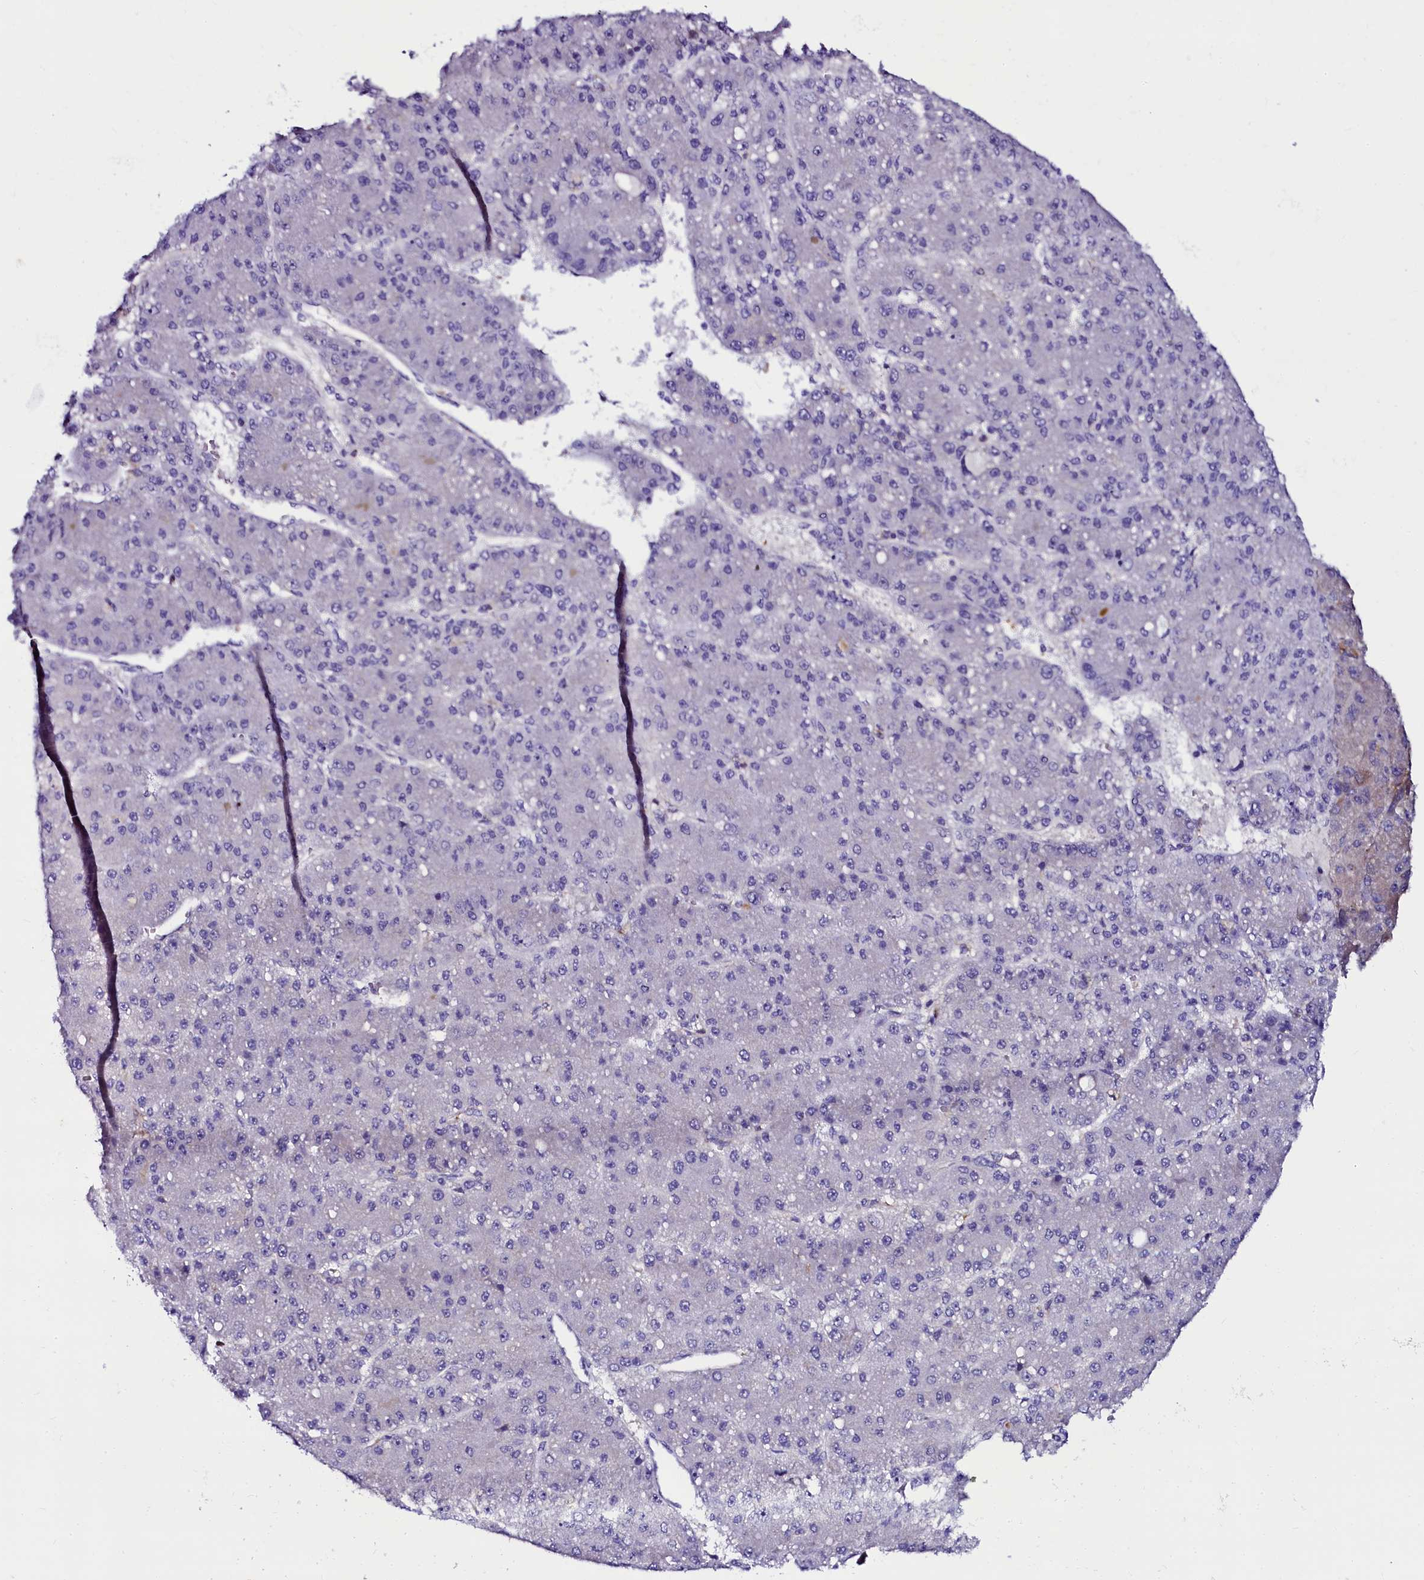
{"staining": {"intensity": "negative", "quantity": "none", "location": "none"}, "tissue": "liver cancer", "cell_type": "Tumor cells", "image_type": "cancer", "snomed": [{"axis": "morphology", "description": "Carcinoma, Hepatocellular, NOS"}, {"axis": "topography", "description": "Liver"}], "caption": "DAB immunohistochemical staining of liver hepatocellular carcinoma demonstrates no significant positivity in tumor cells.", "gene": "OTOL1", "patient": {"sex": "male", "age": 67}}